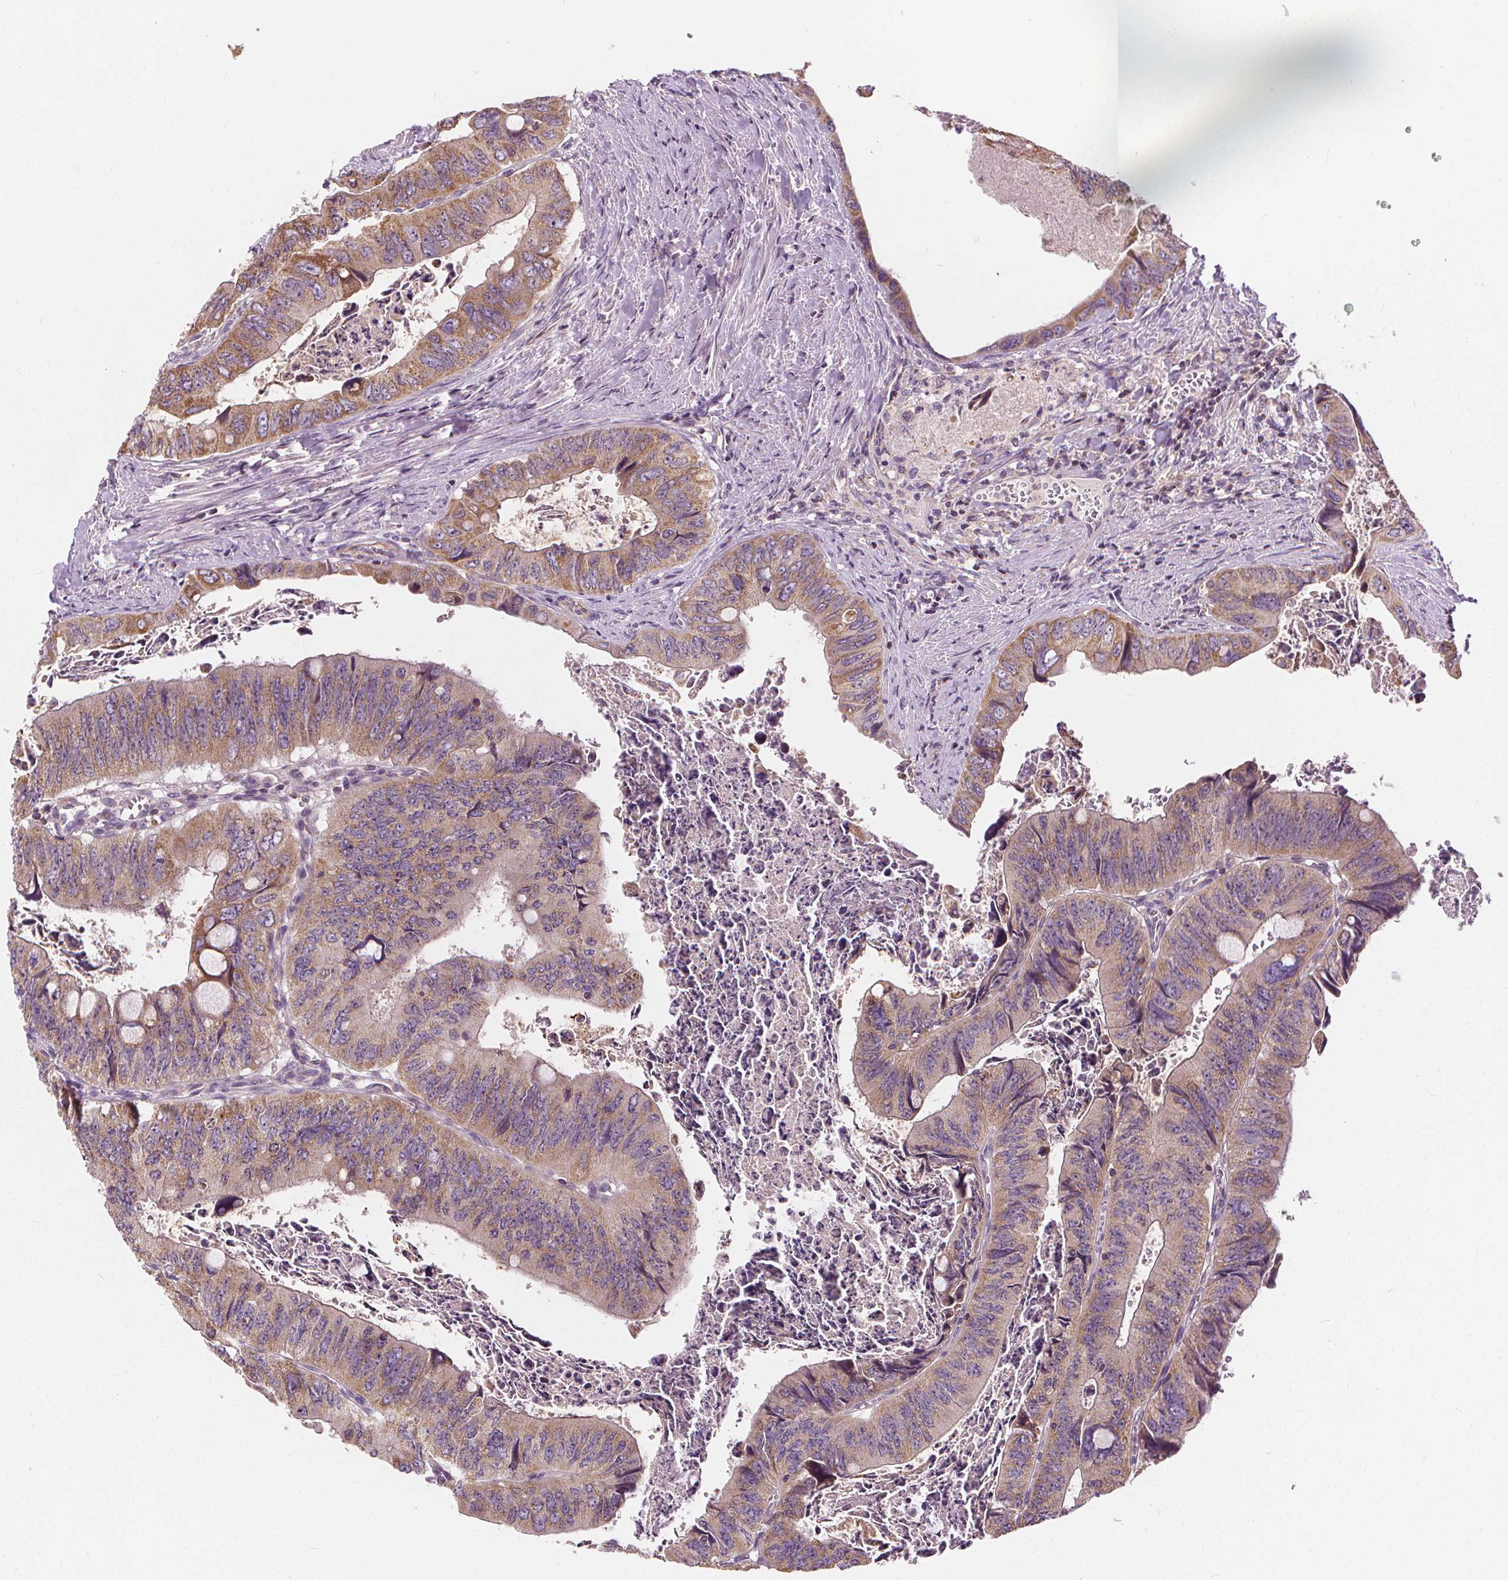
{"staining": {"intensity": "moderate", "quantity": "25%-75%", "location": "cytoplasmic/membranous"}, "tissue": "colorectal cancer", "cell_type": "Tumor cells", "image_type": "cancer", "snomed": [{"axis": "morphology", "description": "Adenocarcinoma, NOS"}, {"axis": "topography", "description": "Colon"}], "caption": "Immunohistochemical staining of human colorectal cancer (adenocarcinoma) shows medium levels of moderate cytoplasmic/membranous positivity in about 25%-75% of tumor cells. The staining was performed using DAB (3,3'-diaminobenzidine) to visualize the protein expression in brown, while the nuclei were stained in blue with hematoxylin (Magnification: 20x).", "gene": "RAB20", "patient": {"sex": "female", "age": 84}}